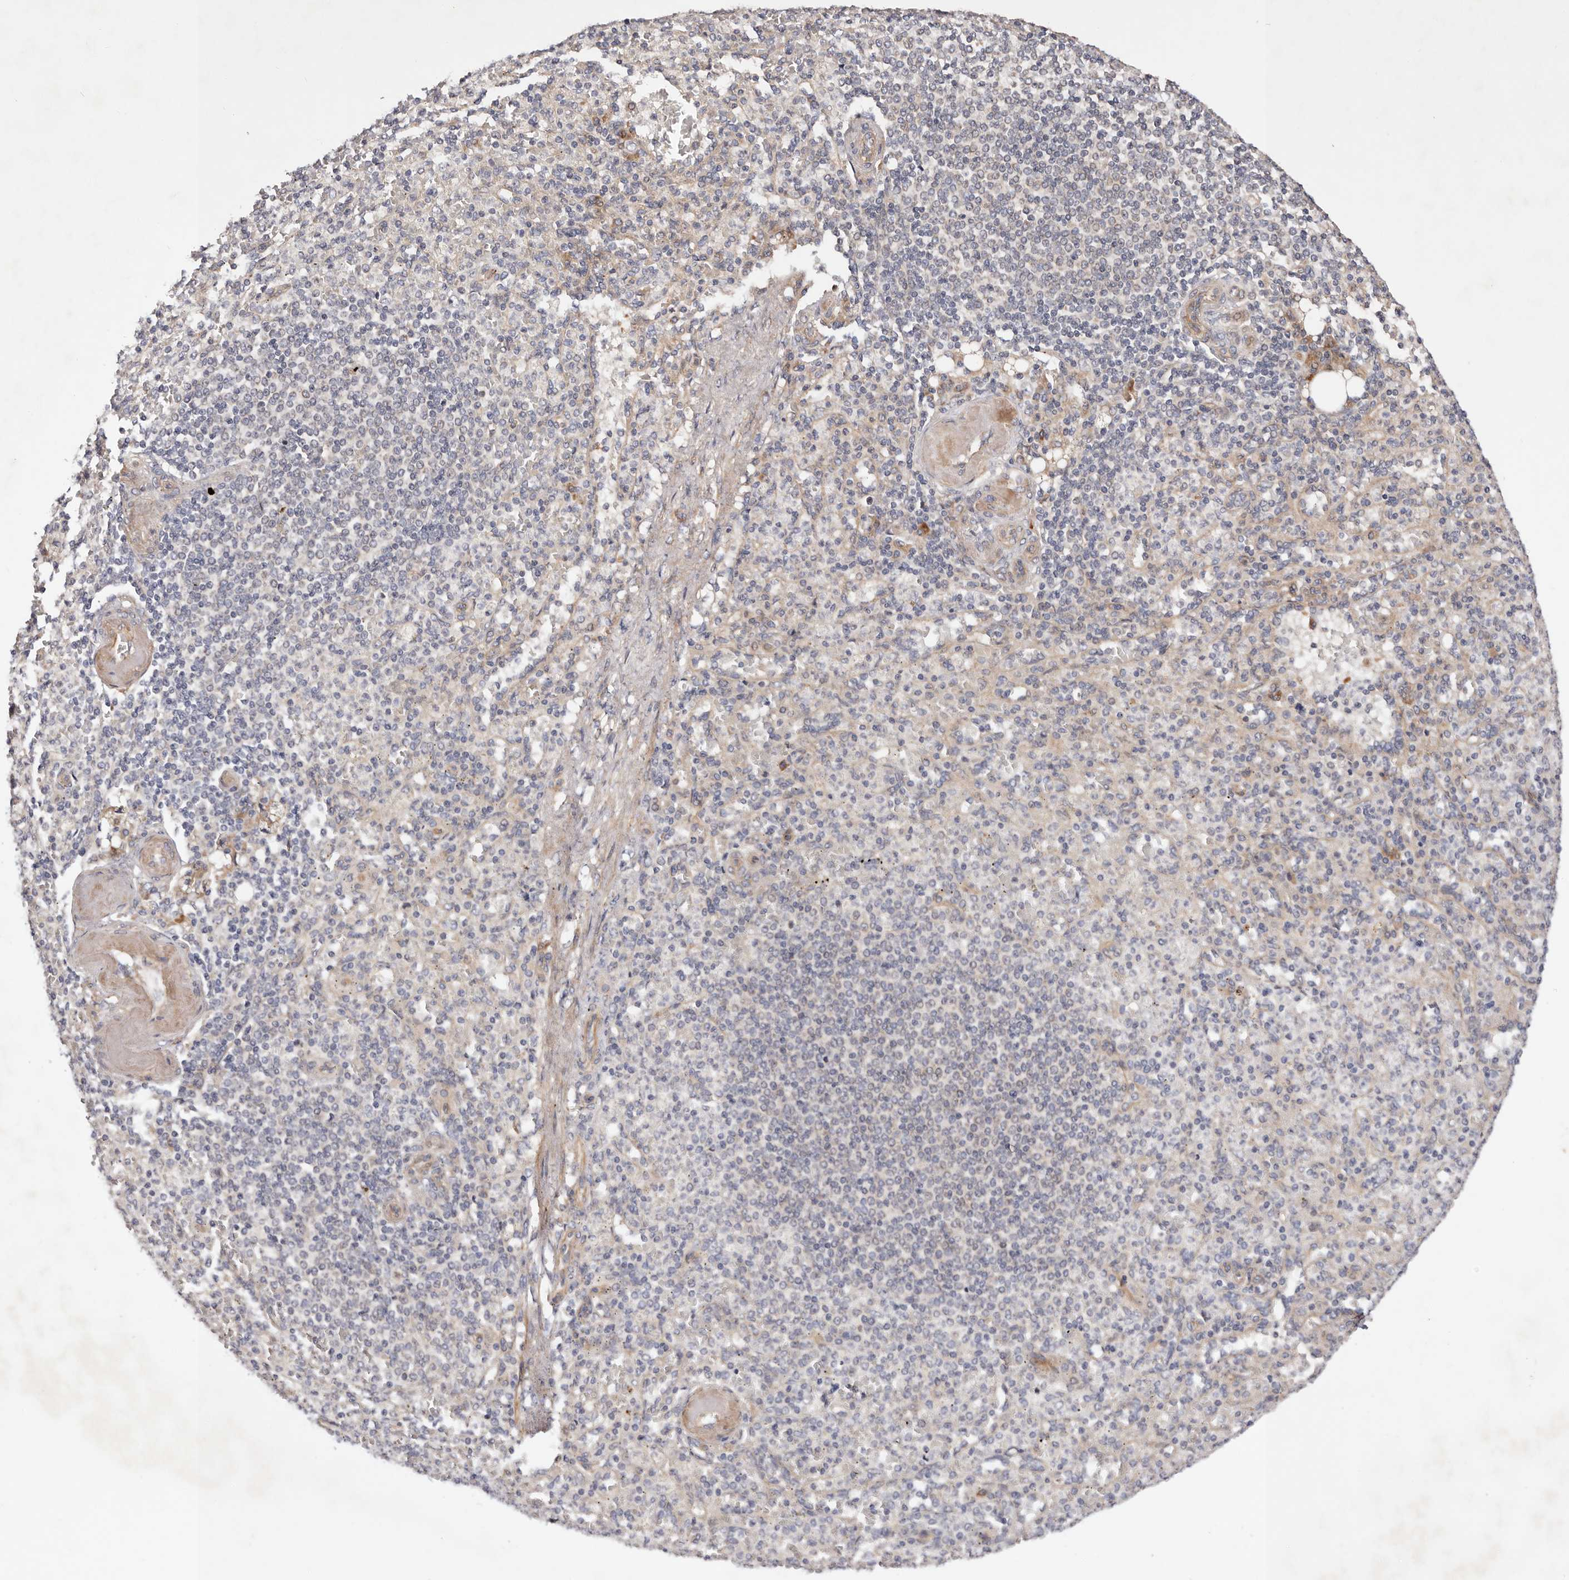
{"staining": {"intensity": "negative", "quantity": "none", "location": "none"}, "tissue": "spleen", "cell_type": "Cells in red pulp", "image_type": "normal", "snomed": [{"axis": "morphology", "description": "Normal tissue, NOS"}, {"axis": "topography", "description": "Spleen"}], "caption": "DAB (3,3'-diaminobenzidine) immunohistochemical staining of unremarkable spleen demonstrates no significant expression in cells in red pulp.", "gene": "MACF1", "patient": {"sex": "female", "age": 74}}